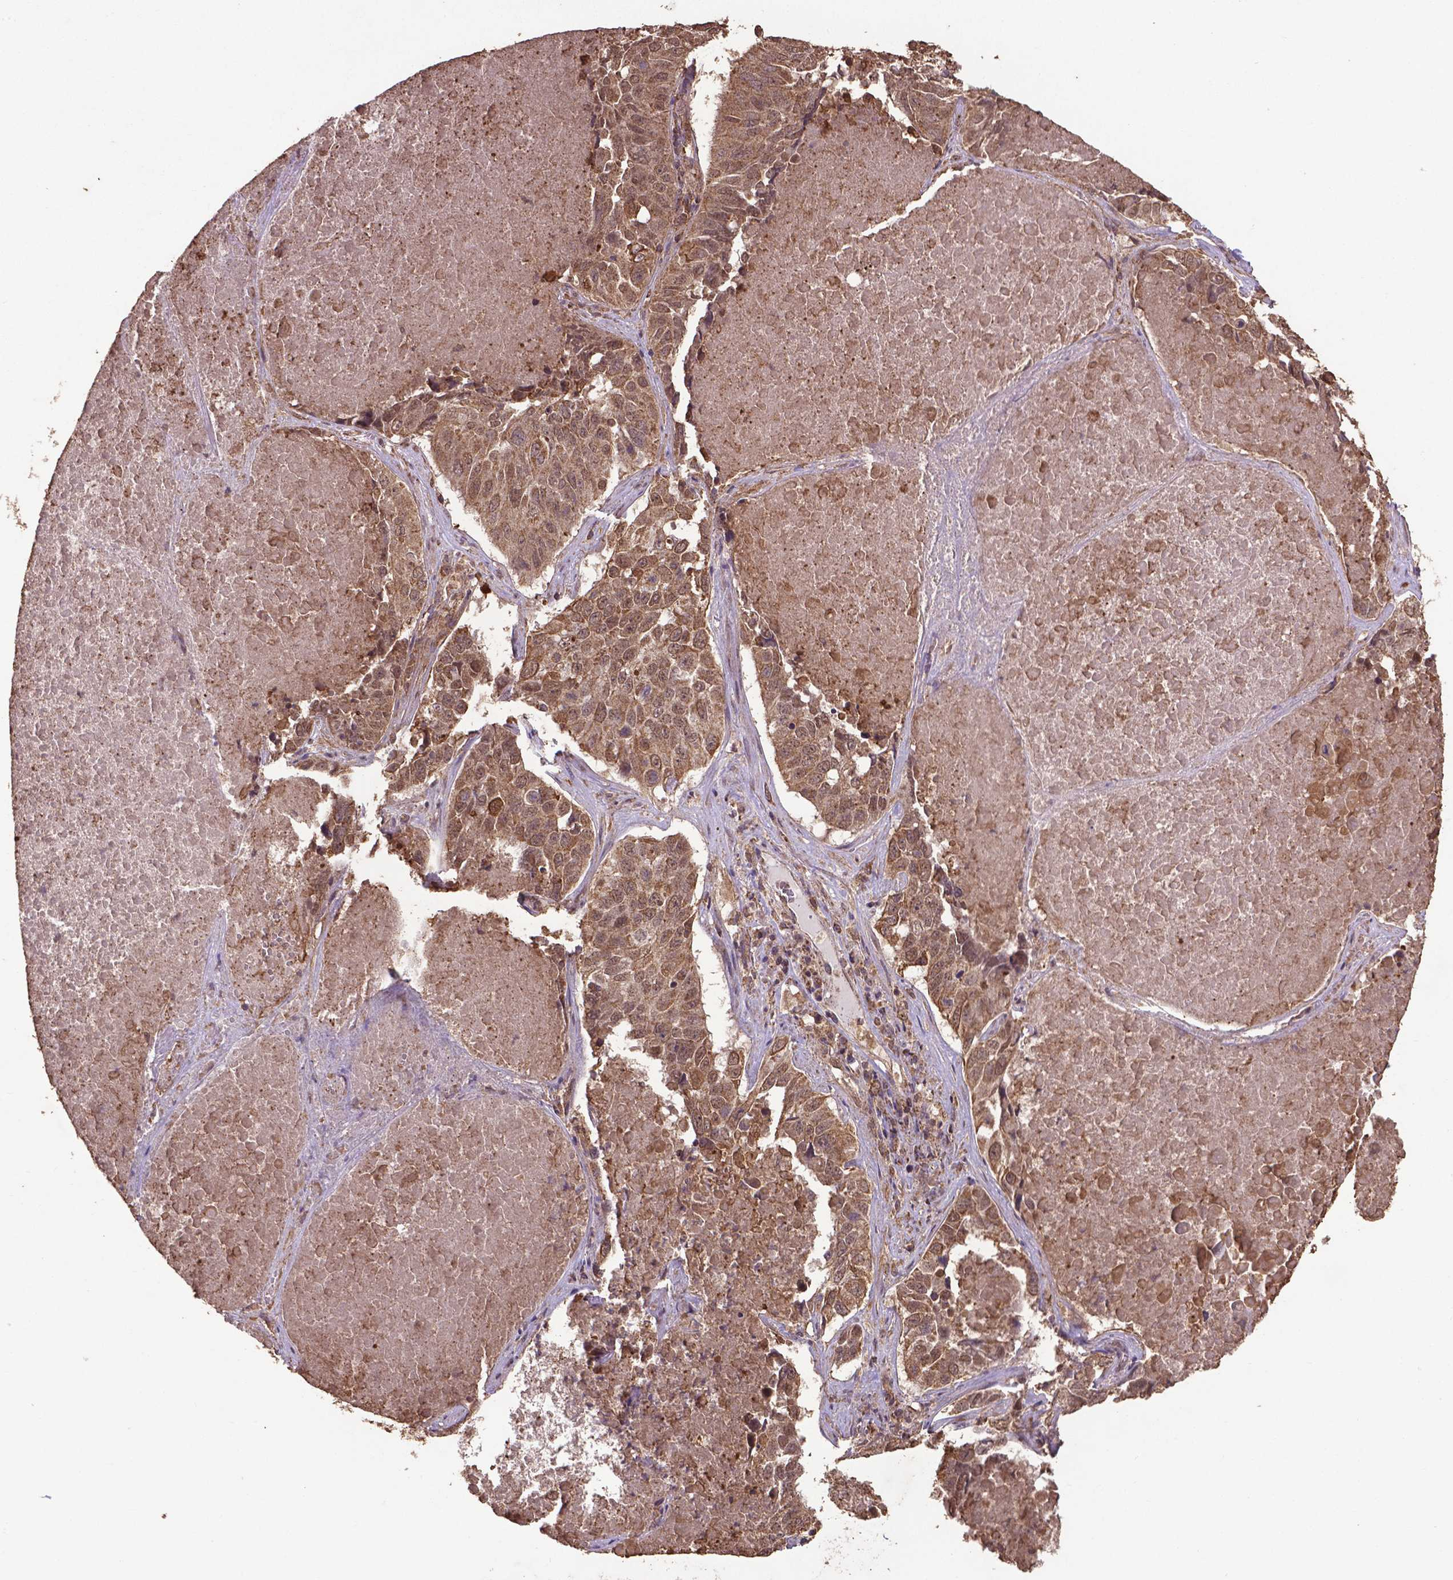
{"staining": {"intensity": "moderate", "quantity": ">75%", "location": "cytoplasmic/membranous,nuclear"}, "tissue": "lung cancer", "cell_type": "Tumor cells", "image_type": "cancer", "snomed": [{"axis": "morphology", "description": "Normal tissue, NOS"}, {"axis": "morphology", "description": "Squamous cell carcinoma, NOS"}, {"axis": "topography", "description": "Bronchus"}, {"axis": "topography", "description": "Lung"}], "caption": "Brown immunohistochemical staining in human lung cancer exhibits moderate cytoplasmic/membranous and nuclear staining in about >75% of tumor cells. (Brightfield microscopy of DAB IHC at high magnification).", "gene": "DCAF1", "patient": {"sex": "male", "age": 64}}